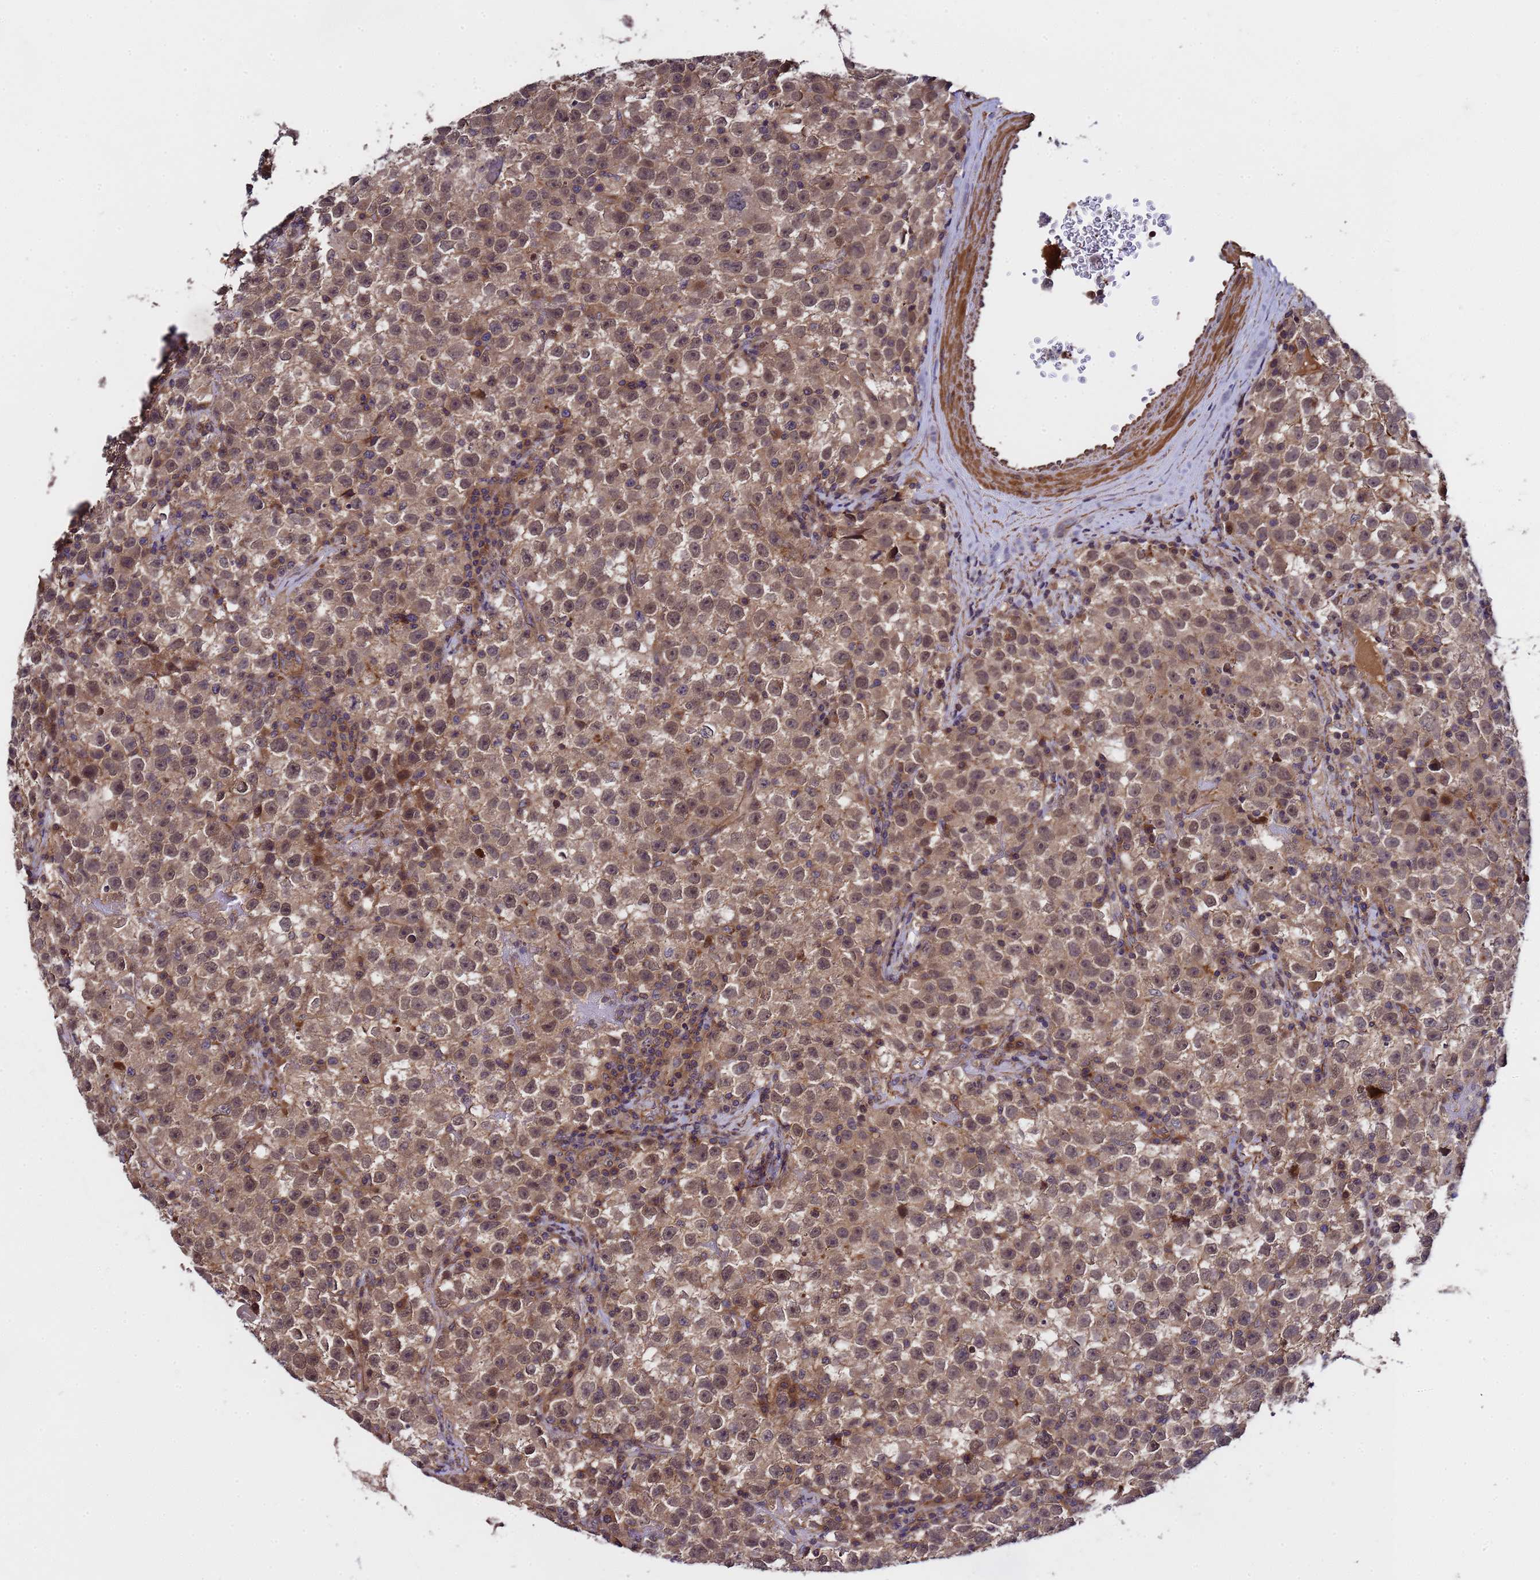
{"staining": {"intensity": "moderate", "quantity": ">75%", "location": "cytoplasmic/membranous,nuclear"}, "tissue": "testis cancer", "cell_type": "Tumor cells", "image_type": "cancer", "snomed": [{"axis": "morphology", "description": "Seminoma, NOS"}, {"axis": "topography", "description": "Testis"}], "caption": "Human testis cancer (seminoma) stained with a protein marker shows moderate staining in tumor cells.", "gene": "GSTCD", "patient": {"sex": "male", "age": 22}}